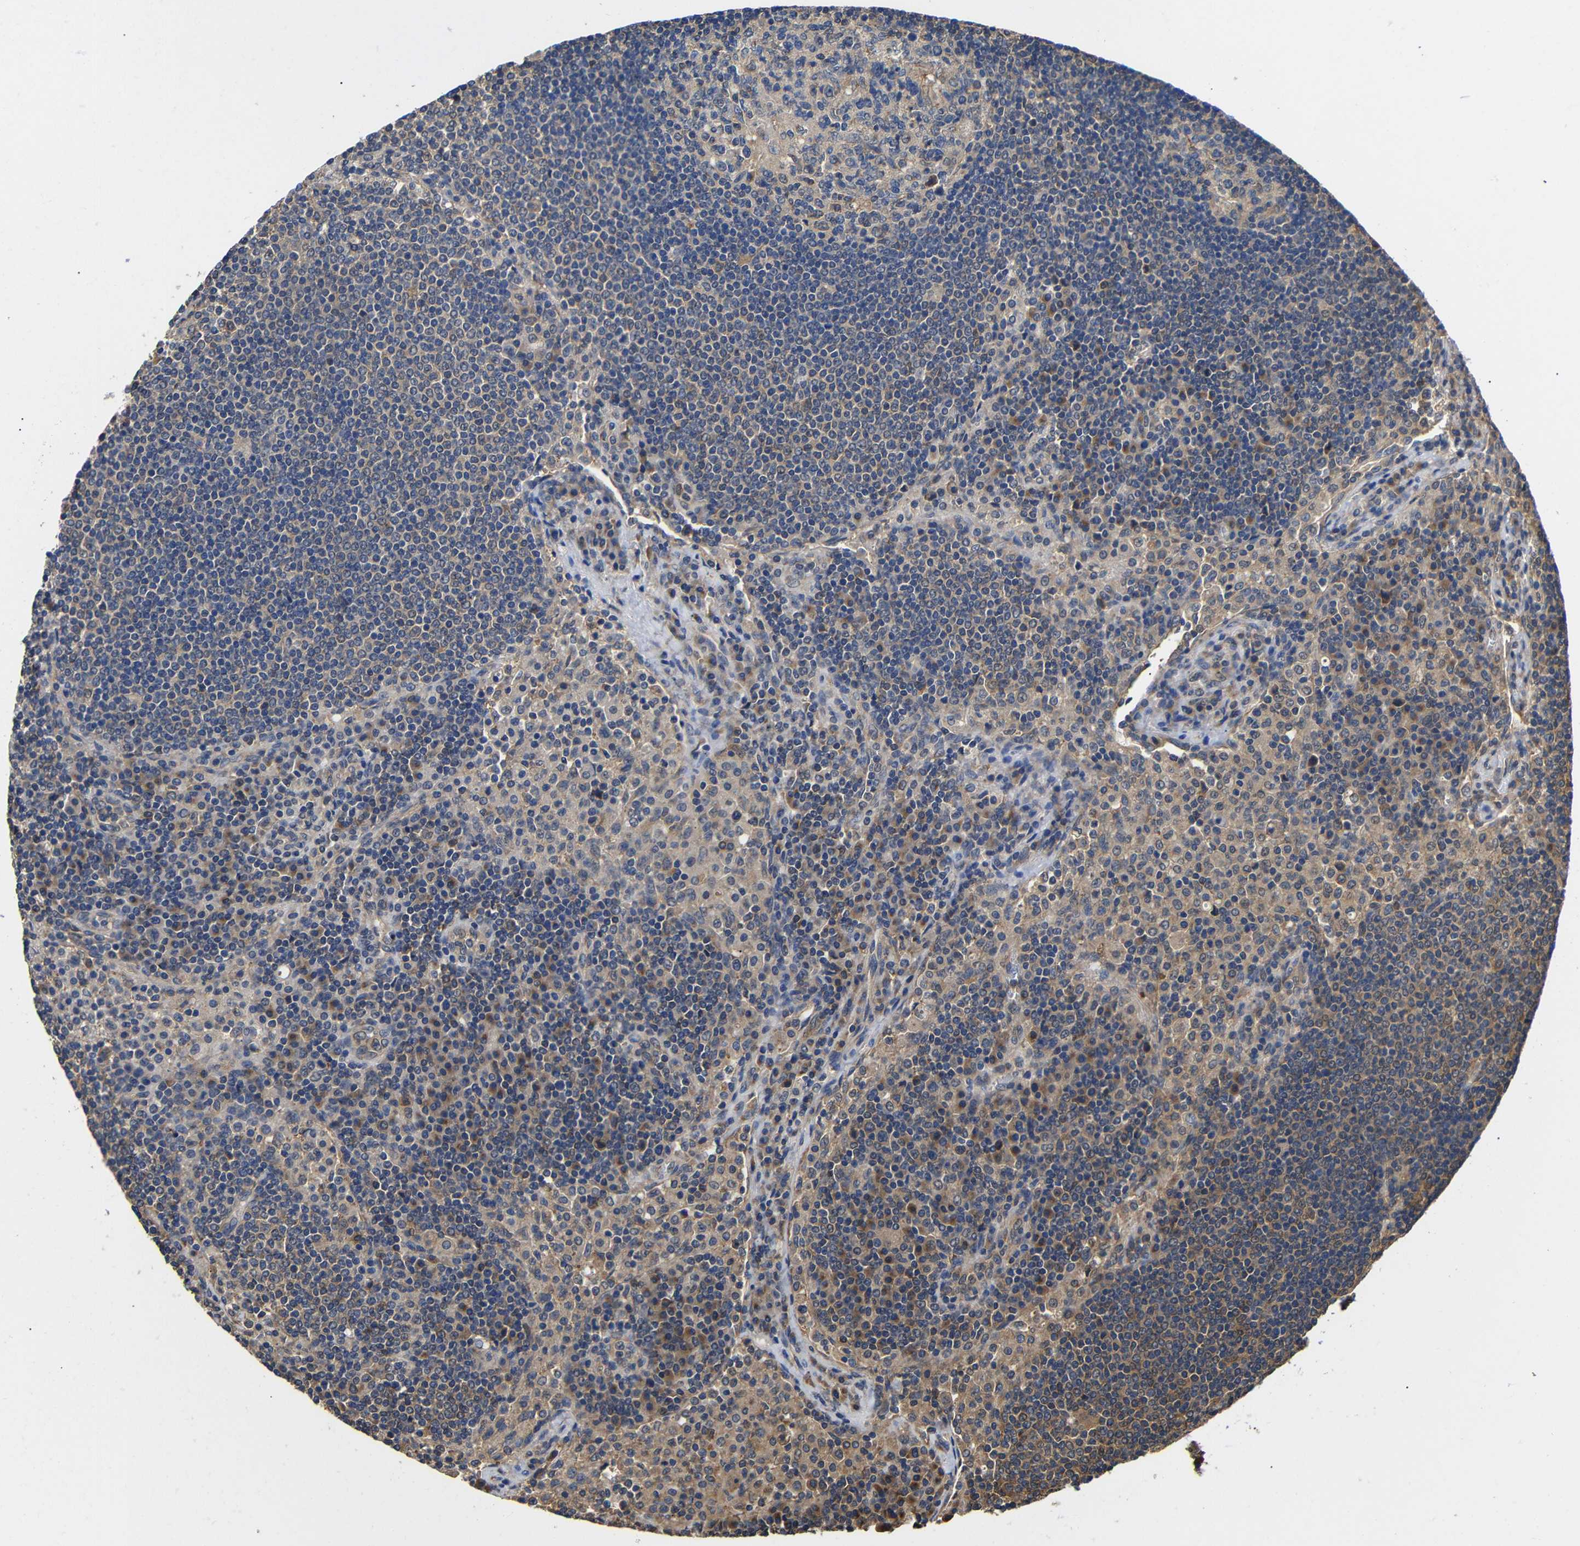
{"staining": {"intensity": "weak", "quantity": ">75%", "location": "cytoplasmic/membranous"}, "tissue": "lymph node", "cell_type": "Germinal center cells", "image_type": "normal", "snomed": [{"axis": "morphology", "description": "Normal tissue, NOS"}, {"axis": "topography", "description": "Lymph node"}], "caption": "IHC of normal lymph node exhibits low levels of weak cytoplasmic/membranous expression in approximately >75% of germinal center cells.", "gene": "LRRCC1", "patient": {"sex": "female", "age": 53}}